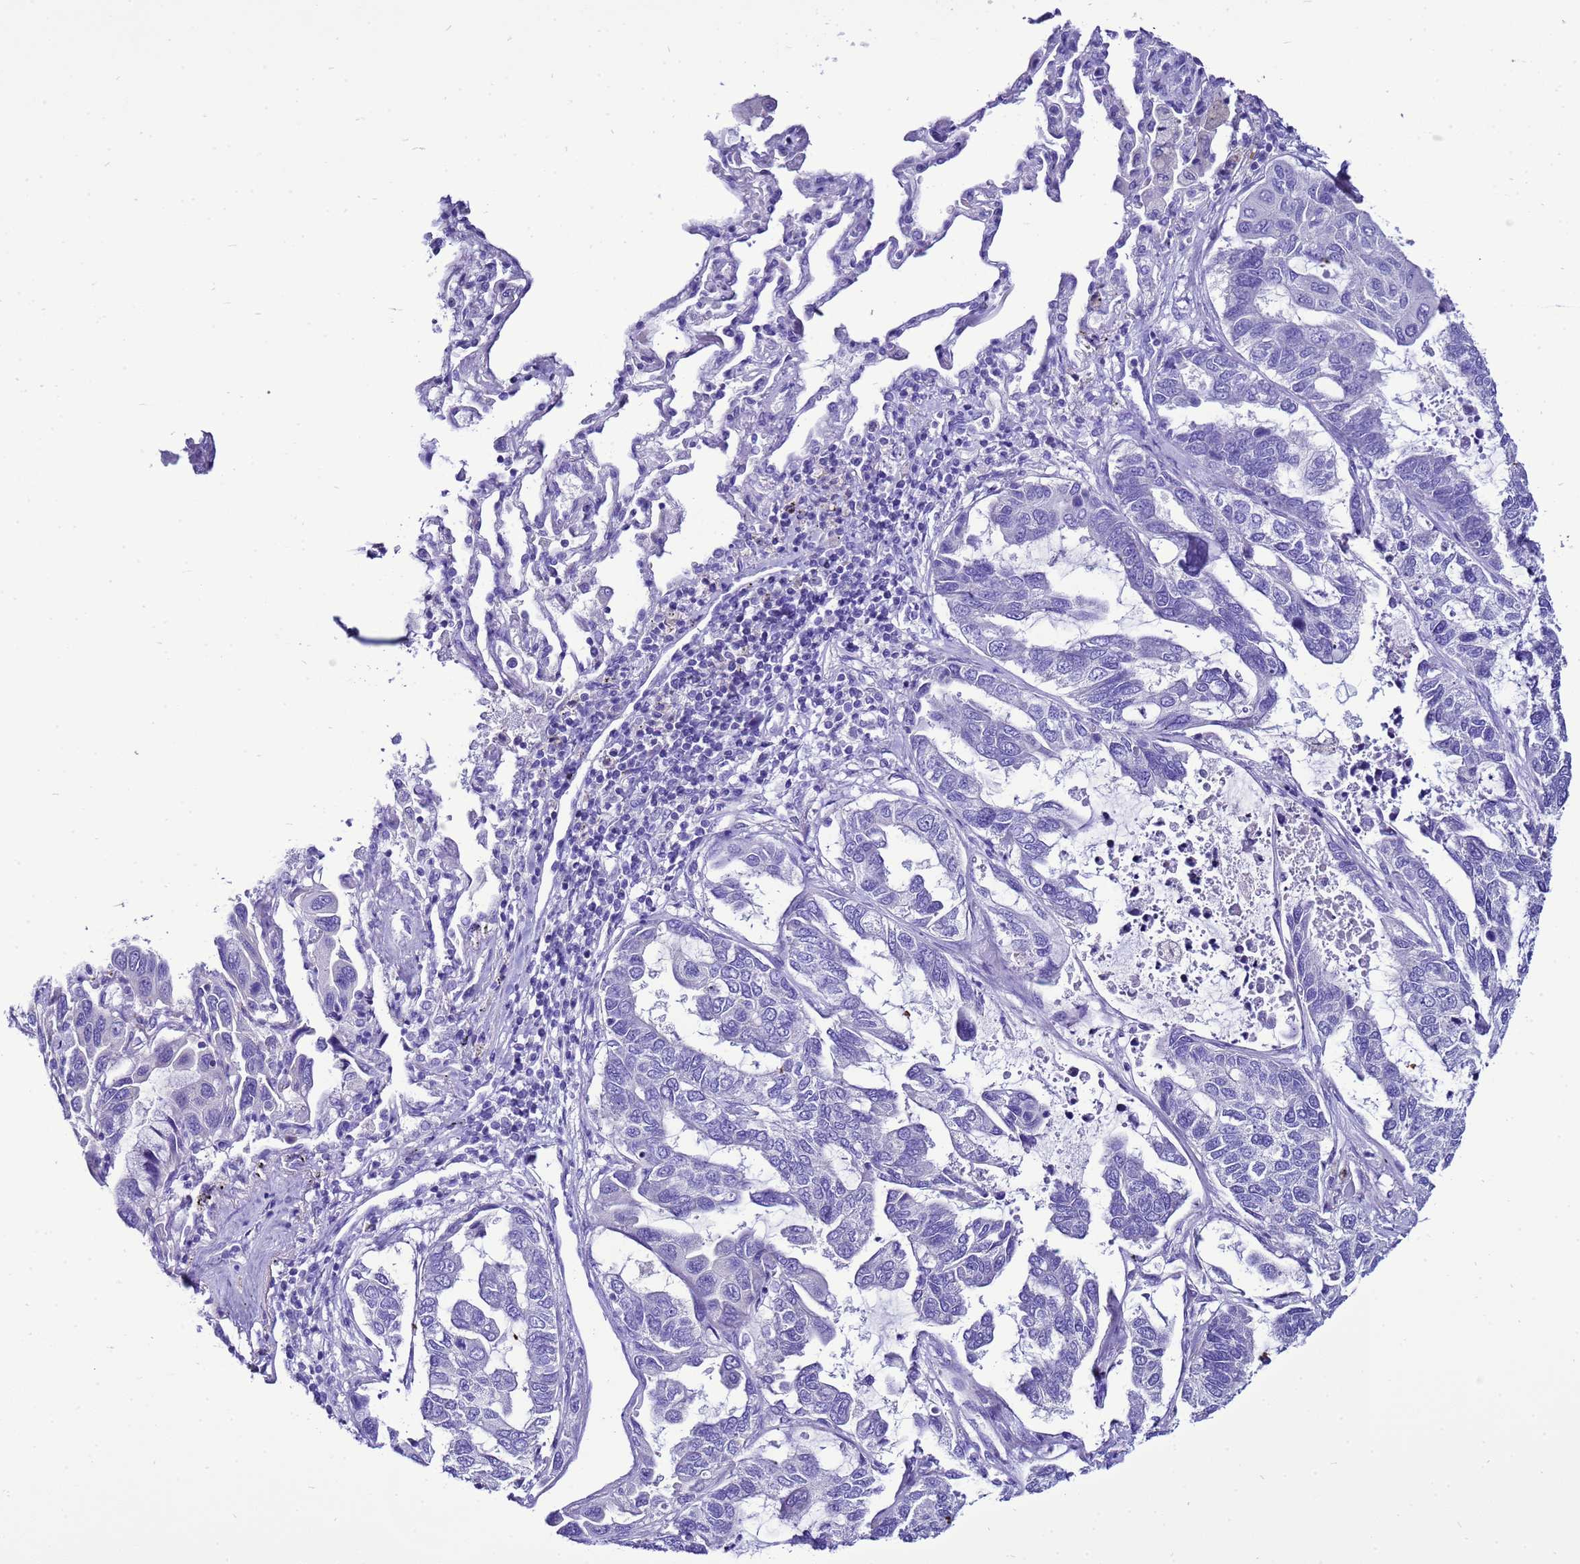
{"staining": {"intensity": "negative", "quantity": "none", "location": "none"}, "tissue": "lung cancer", "cell_type": "Tumor cells", "image_type": "cancer", "snomed": [{"axis": "morphology", "description": "Adenocarcinoma, NOS"}, {"axis": "topography", "description": "Lung"}], "caption": "Immunohistochemistry (IHC) histopathology image of neoplastic tissue: lung cancer (adenocarcinoma) stained with DAB (3,3'-diaminobenzidine) reveals no significant protein expression in tumor cells.", "gene": "BEST2", "patient": {"sex": "male", "age": 64}}